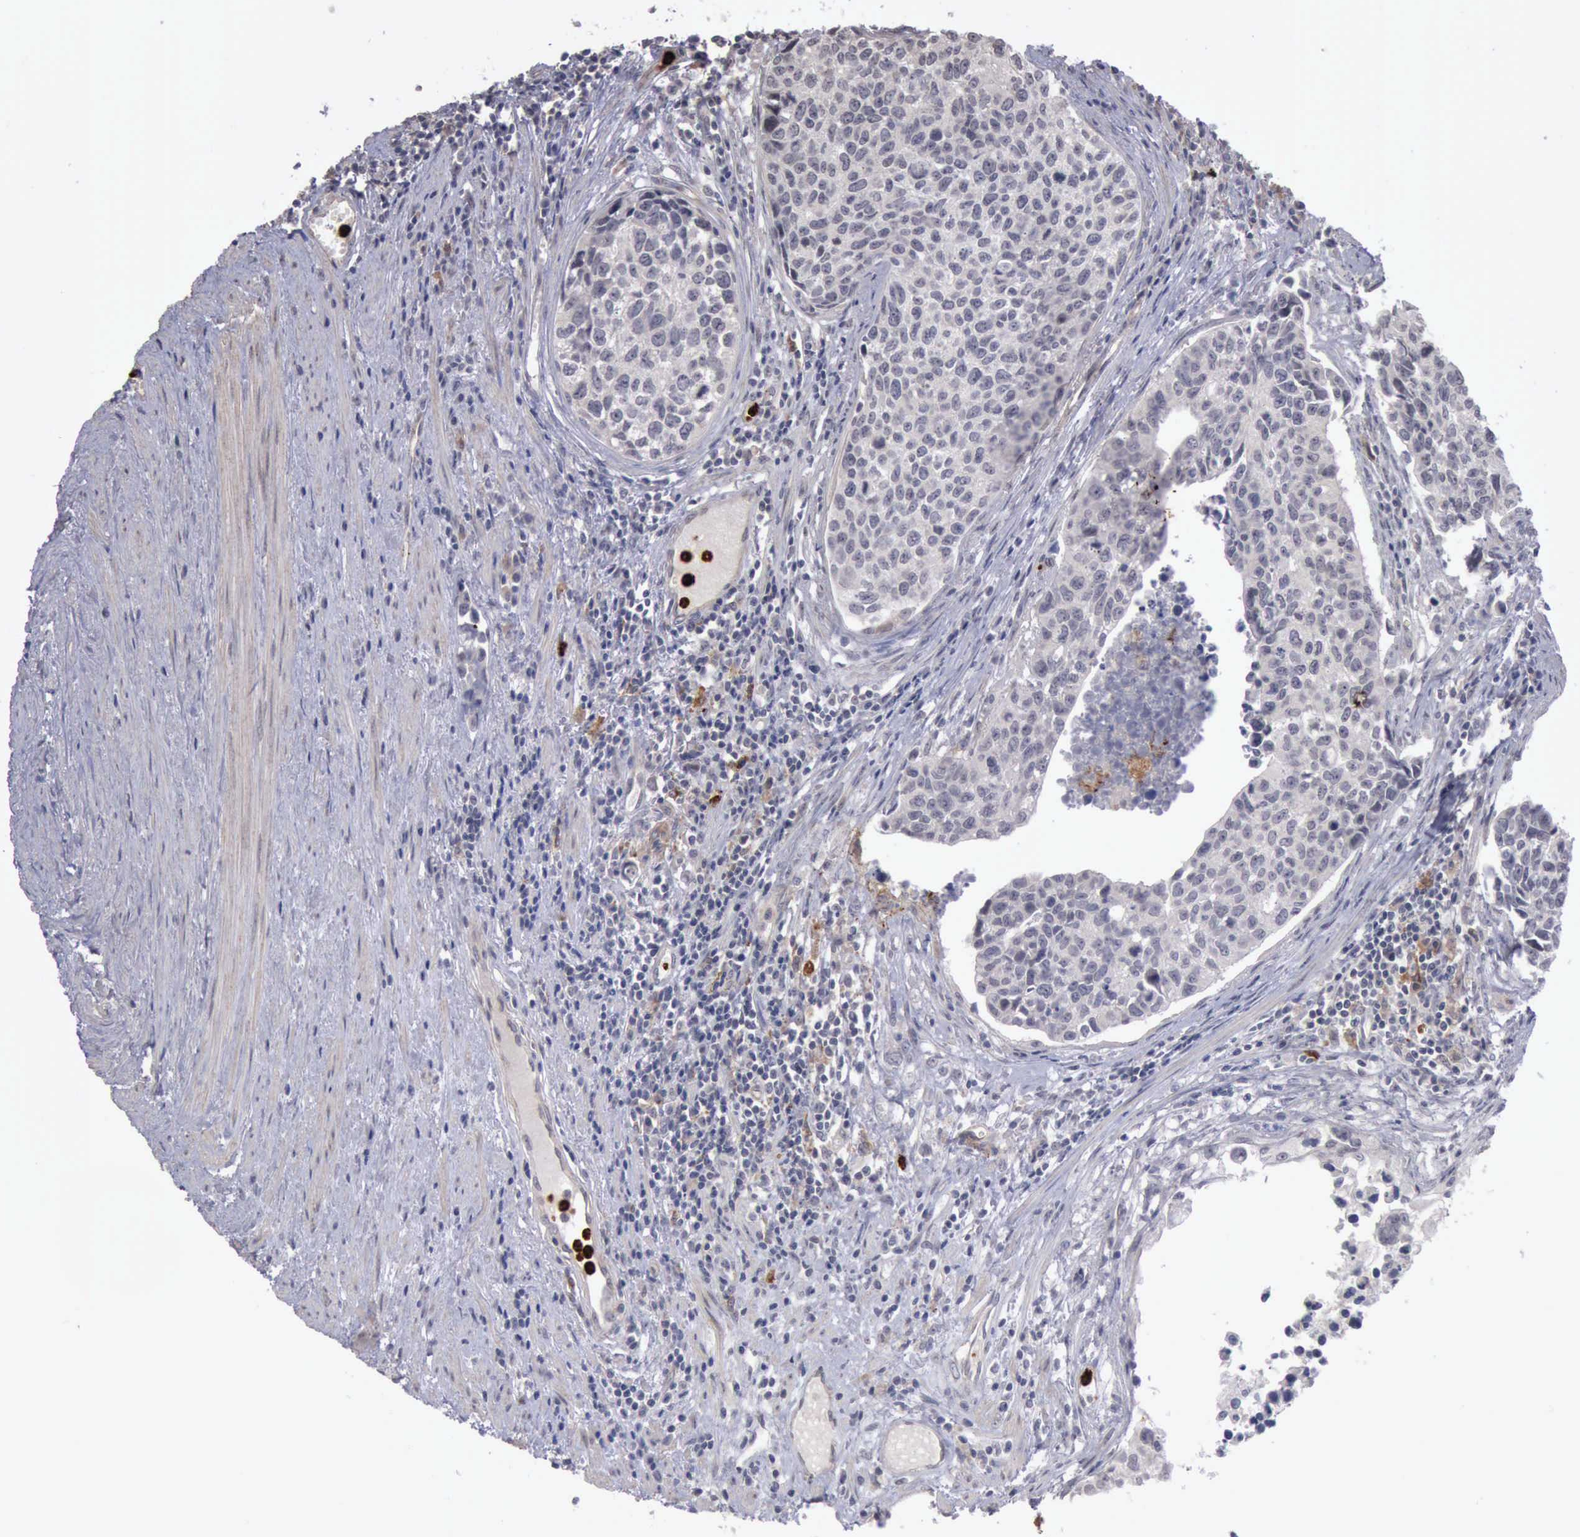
{"staining": {"intensity": "negative", "quantity": "none", "location": "none"}, "tissue": "urothelial cancer", "cell_type": "Tumor cells", "image_type": "cancer", "snomed": [{"axis": "morphology", "description": "Urothelial carcinoma, High grade"}, {"axis": "topography", "description": "Urinary bladder"}], "caption": "A high-resolution photomicrograph shows immunohistochemistry (IHC) staining of urothelial carcinoma (high-grade), which exhibits no significant expression in tumor cells.", "gene": "MMP9", "patient": {"sex": "male", "age": 81}}